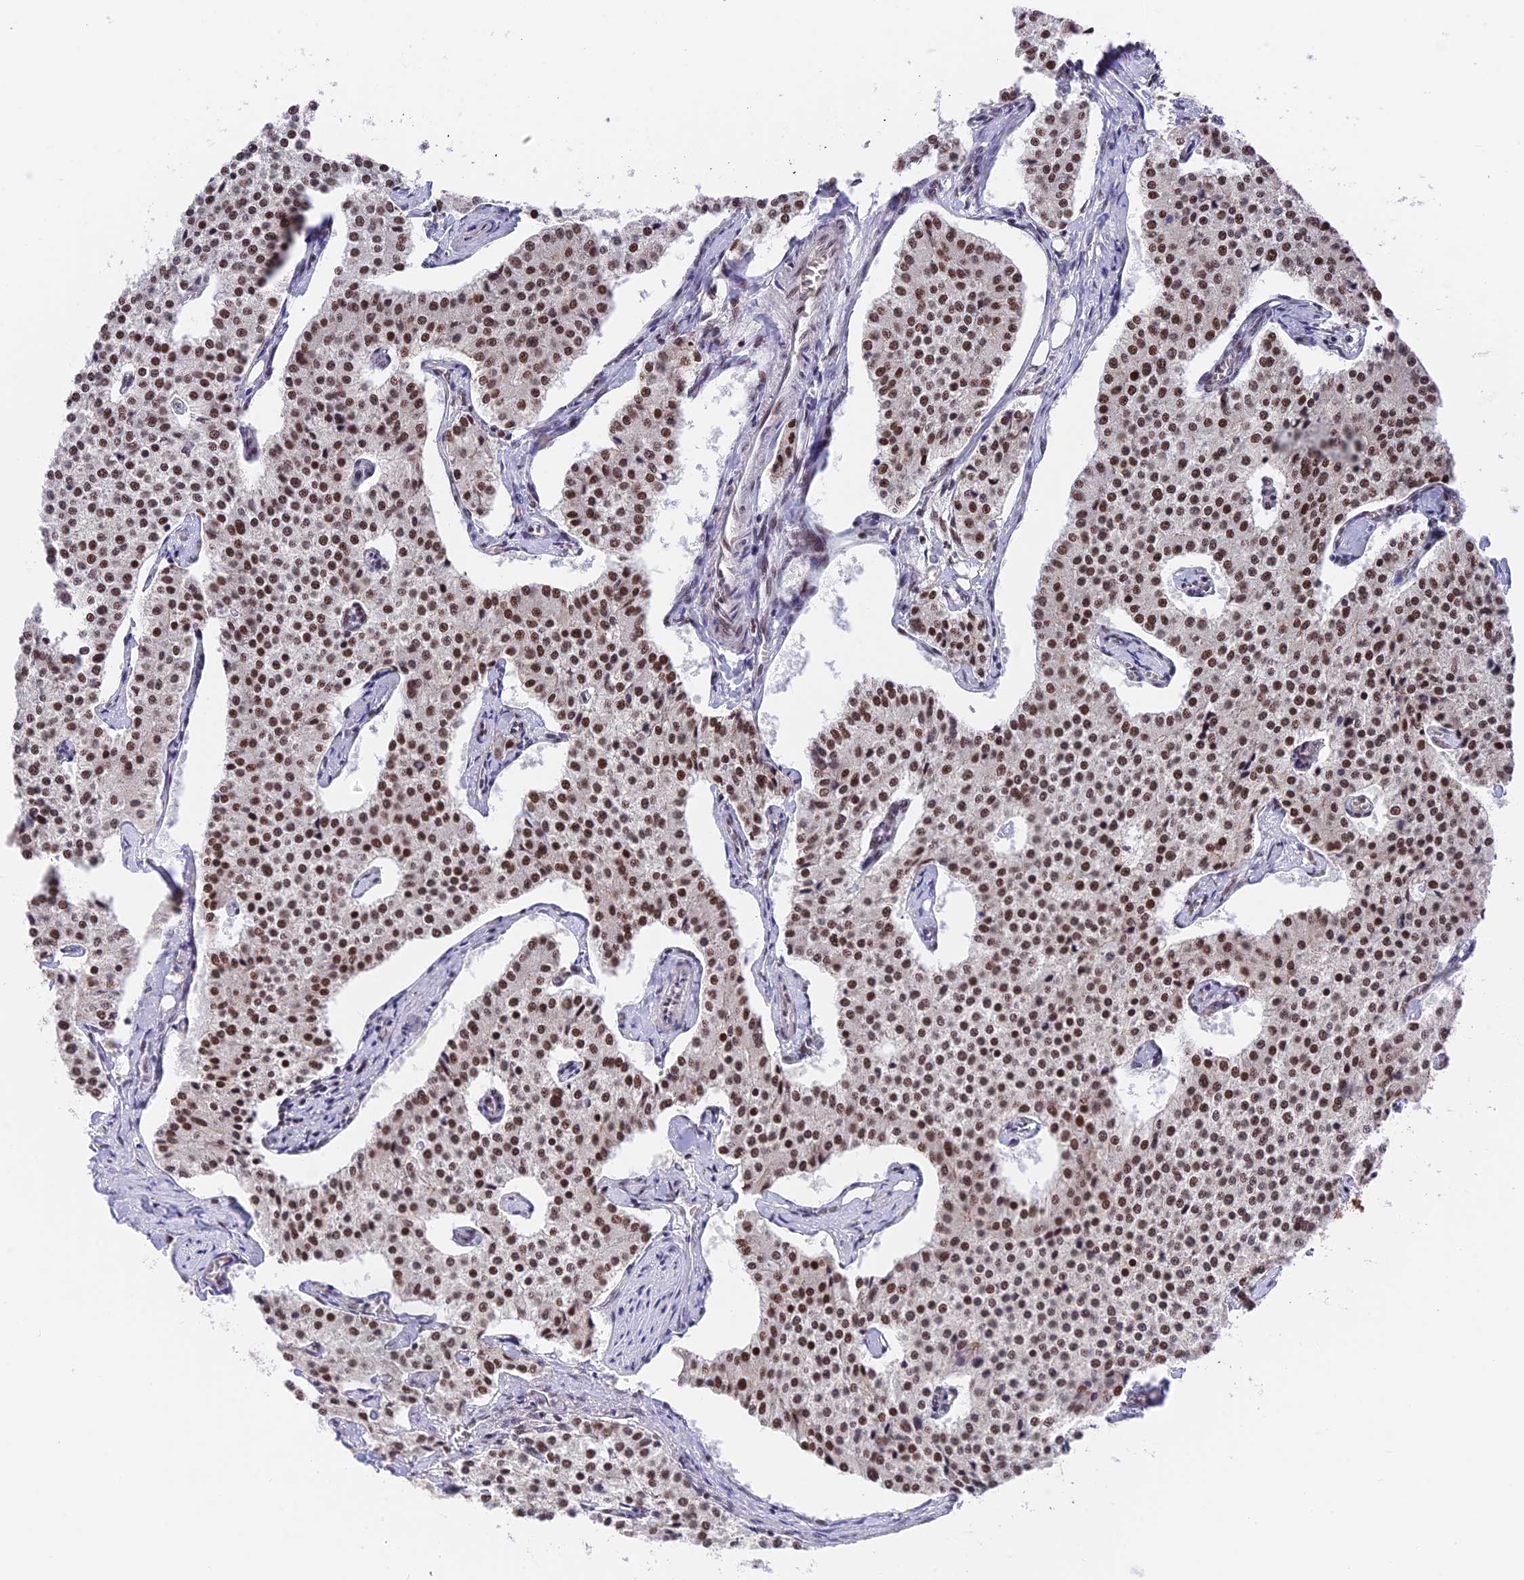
{"staining": {"intensity": "moderate", "quantity": ">75%", "location": "nuclear"}, "tissue": "carcinoid", "cell_type": "Tumor cells", "image_type": "cancer", "snomed": [{"axis": "morphology", "description": "Carcinoid, malignant, NOS"}, {"axis": "topography", "description": "Colon"}], "caption": "Carcinoid (malignant) stained for a protein exhibits moderate nuclear positivity in tumor cells.", "gene": "EEF1AKMT3", "patient": {"sex": "female", "age": 52}}